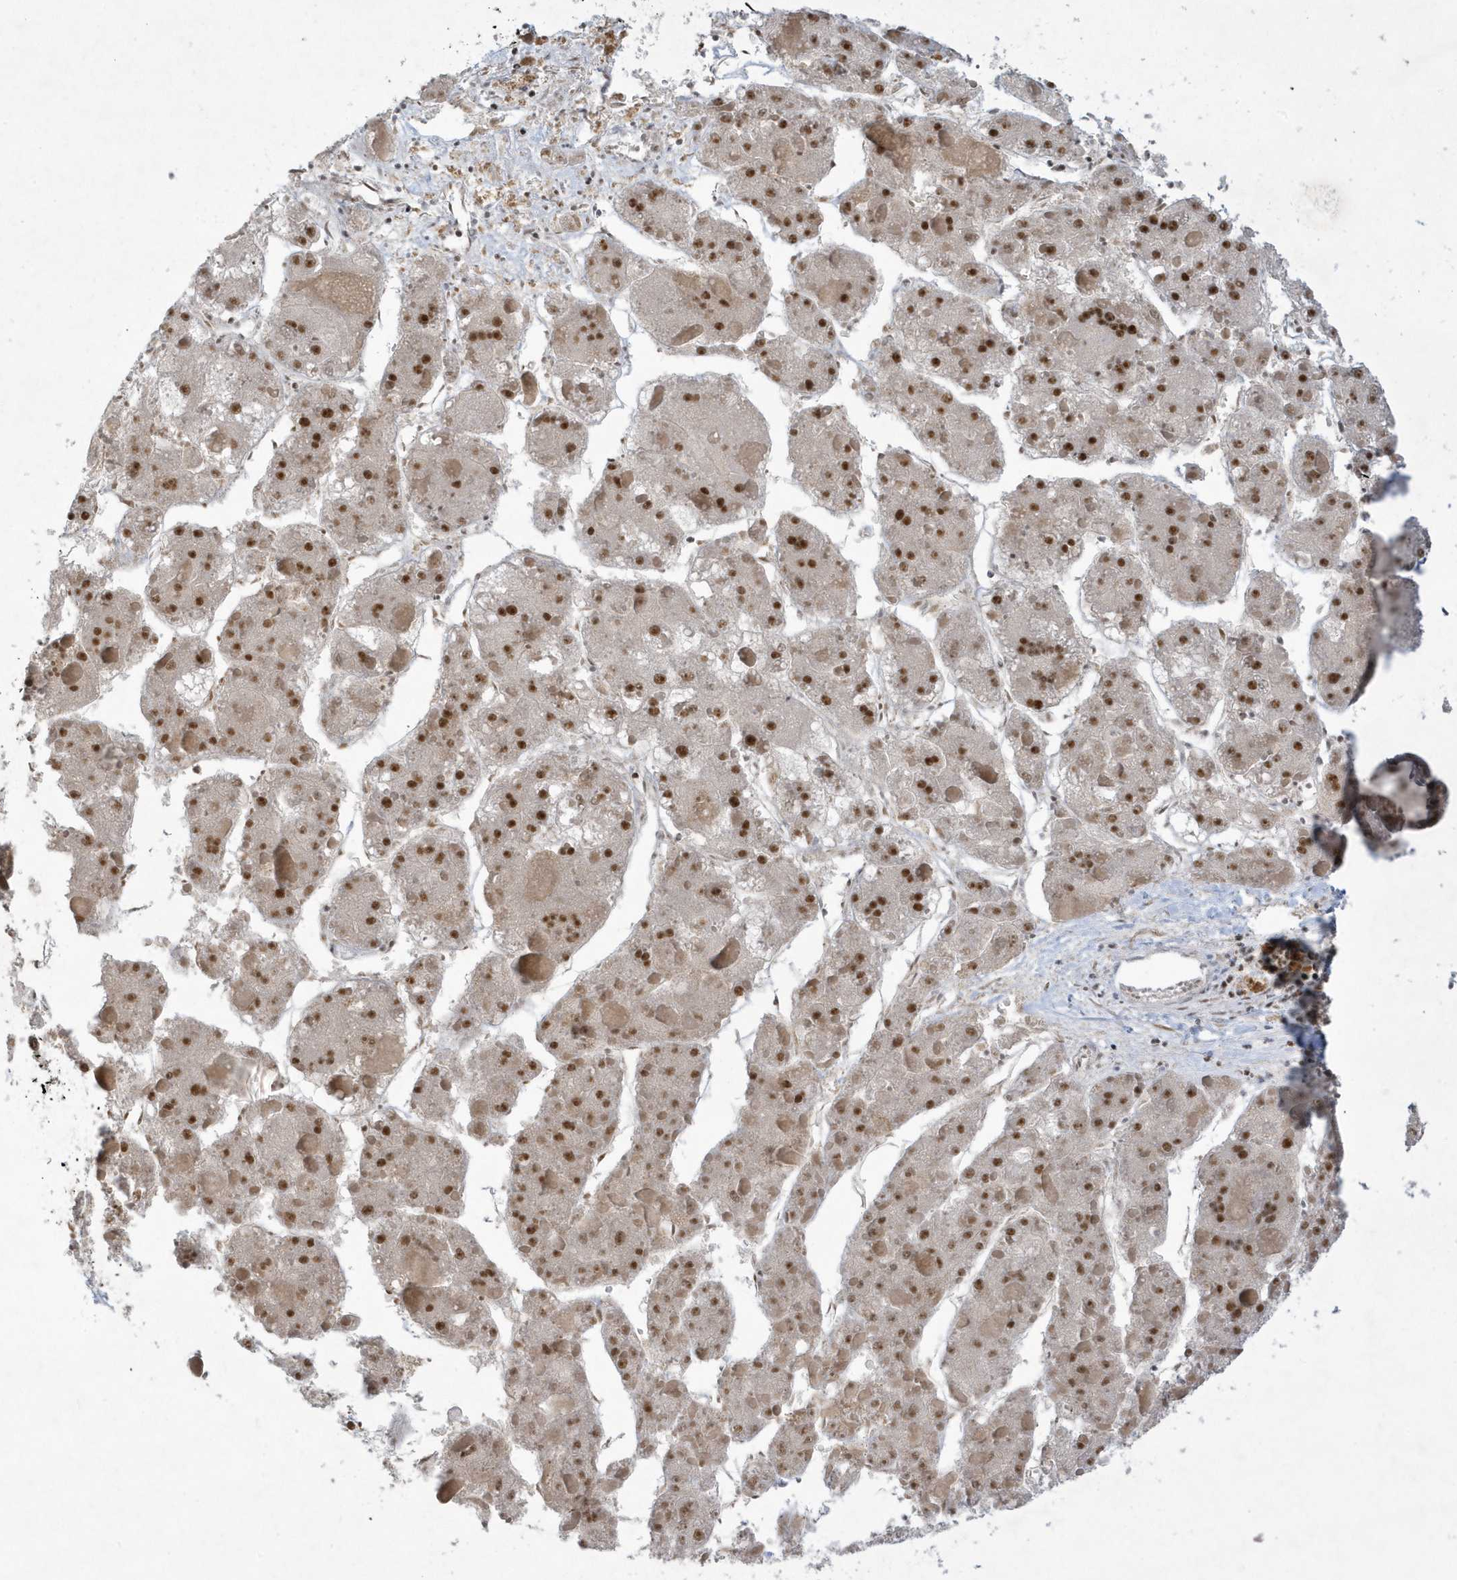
{"staining": {"intensity": "moderate", "quantity": ">75%", "location": "nuclear"}, "tissue": "liver cancer", "cell_type": "Tumor cells", "image_type": "cancer", "snomed": [{"axis": "morphology", "description": "Carcinoma, Hepatocellular, NOS"}, {"axis": "topography", "description": "Liver"}], "caption": "Liver hepatocellular carcinoma tissue demonstrates moderate nuclear positivity in approximately >75% of tumor cells, visualized by immunohistochemistry.", "gene": "PPIL2", "patient": {"sex": "female", "age": 73}}